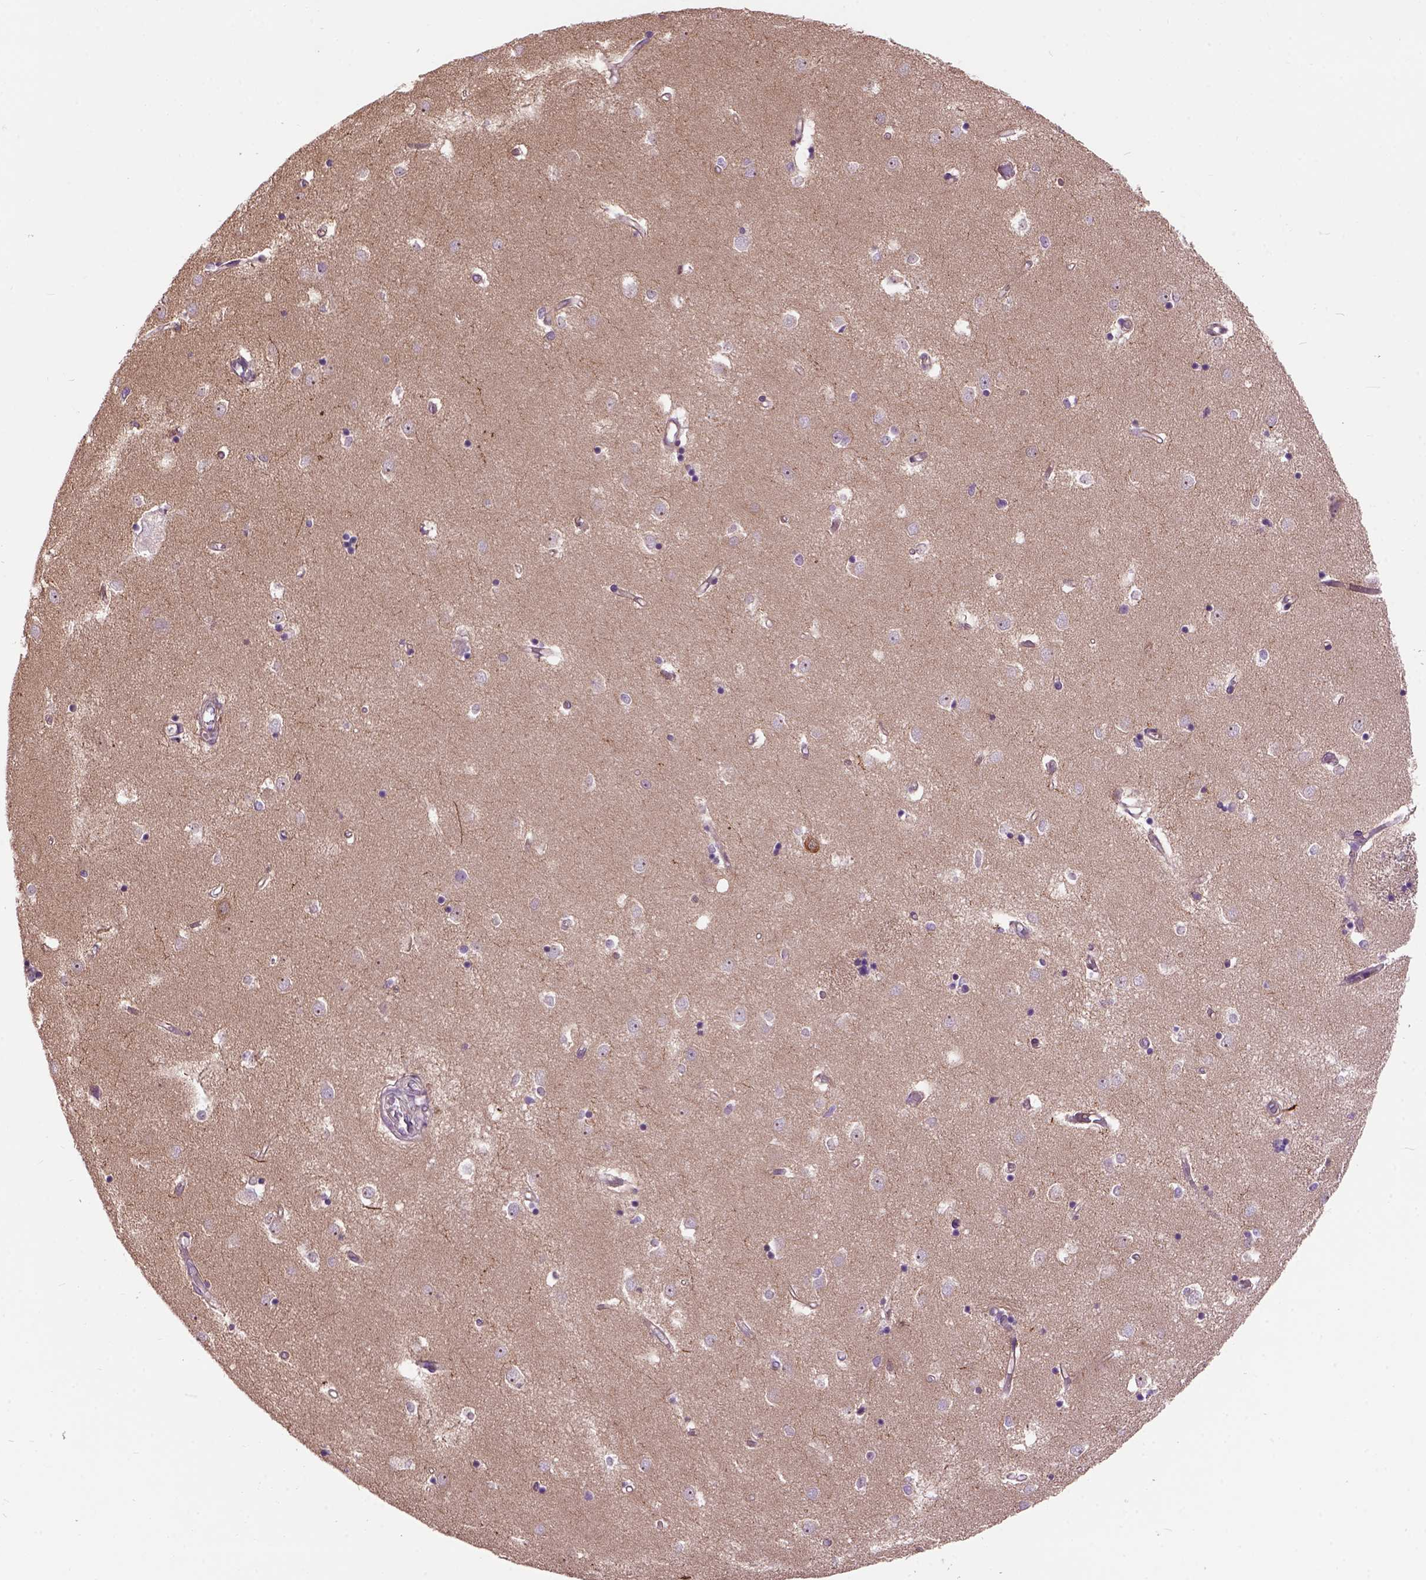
{"staining": {"intensity": "negative", "quantity": "none", "location": "none"}, "tissue": "caudate", "cell_type": "Glial cells", "image_type": "normal", "snomed": [{"axis": "morphology", "description": "Normal tissue, NOS"}, {"axis": "topography", "description": "Lateral ventricle wall"}], "caption": "Glial cells show no significant protein staining in benign caudate. (DAB (3,3'-diaminobenzidine) IHC visualized using brightfield microscopy, high magnification).", "gene": "MAPT", "patient": {"sex": "male", "age": 54}}